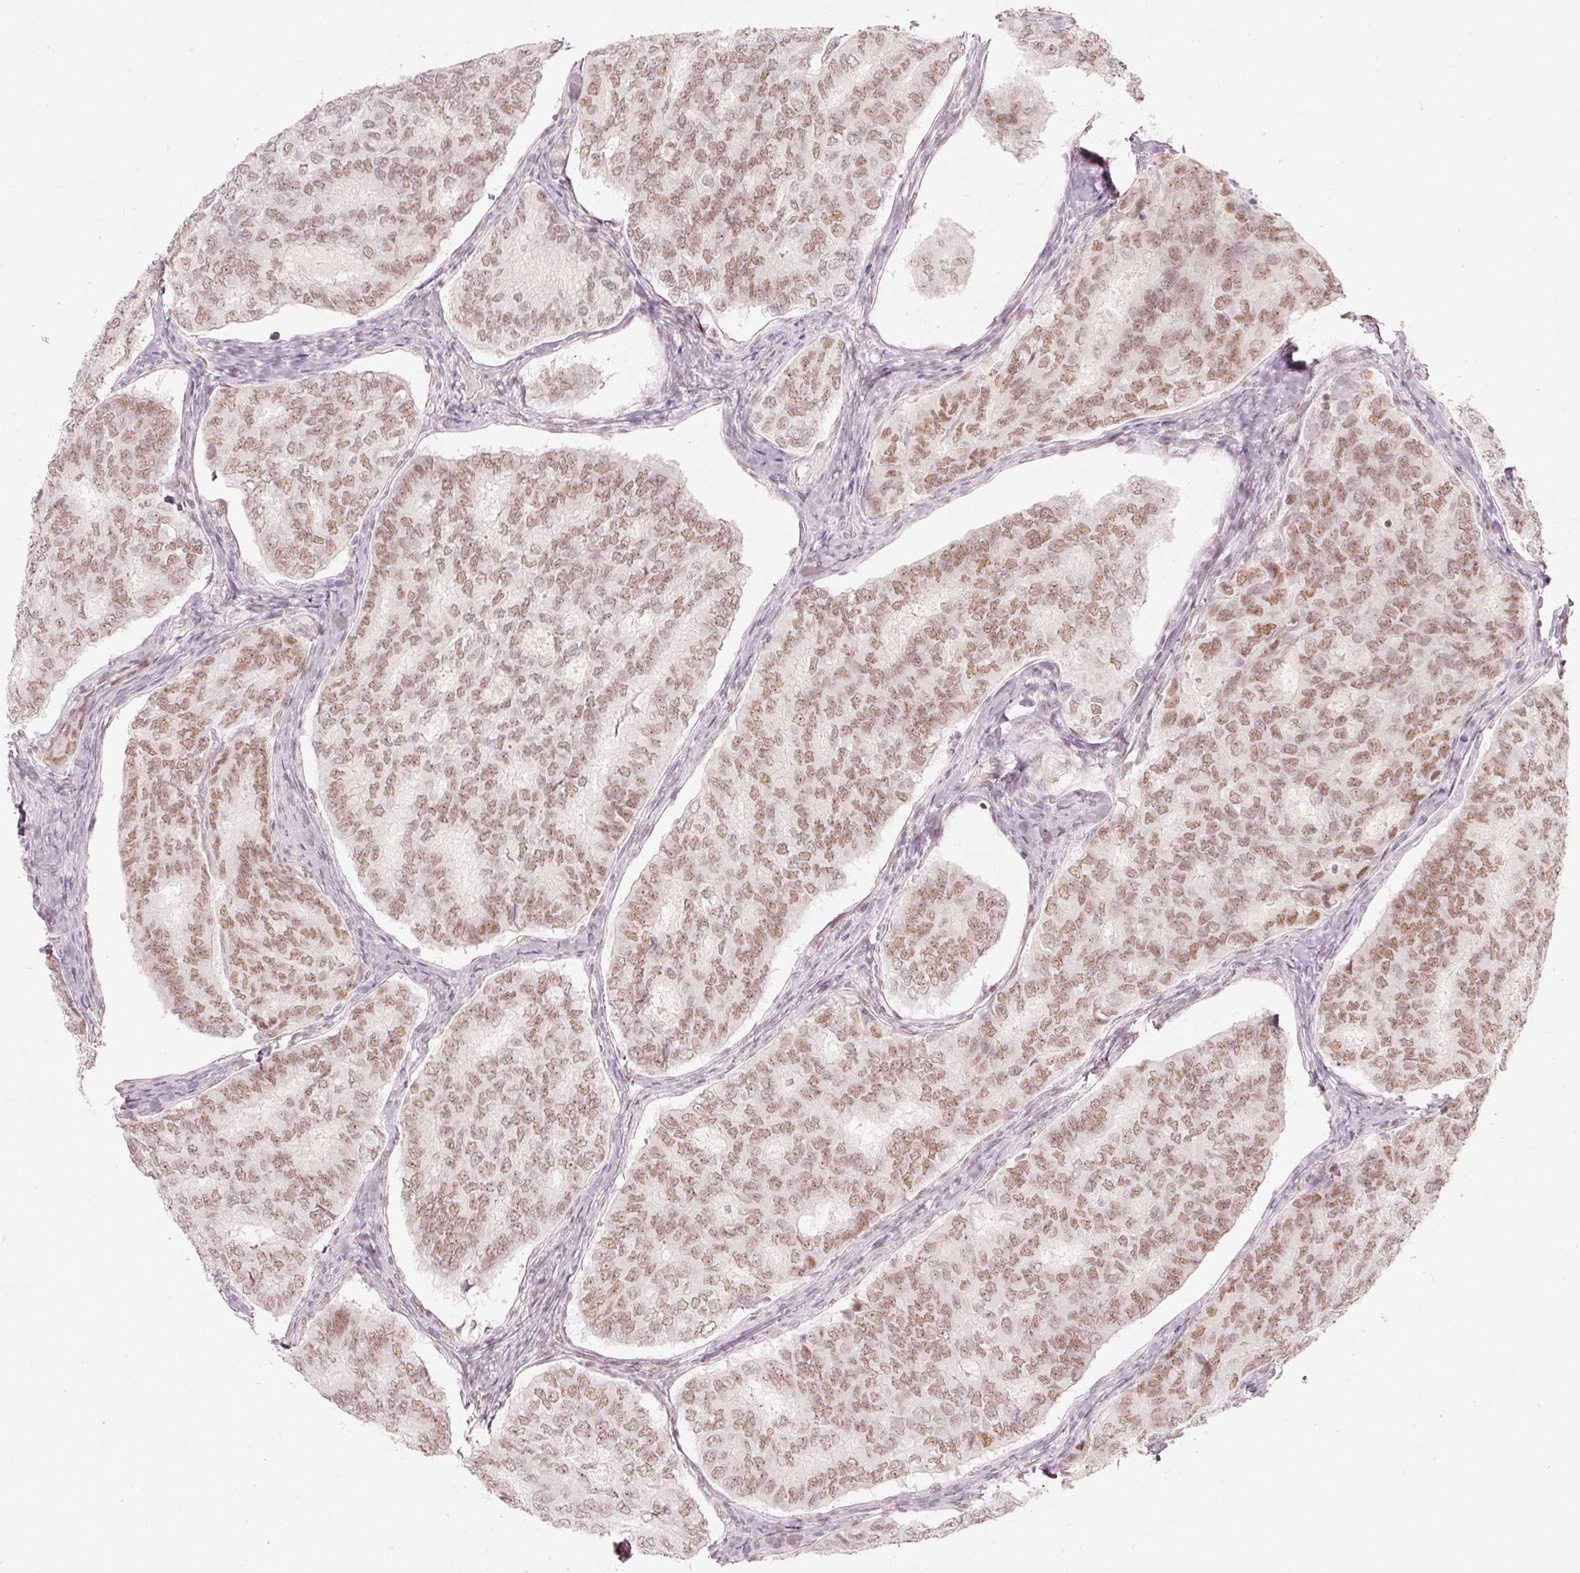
{"staining": {"intensity": "moderate", "quantity": ">75%", "location": "nuclear"}, "tissue": "thyroid cancer", "cell_type": "Tumor cells", "image_type": "cancer", "snomed": [{"axis": "morphology", "description": "Papillary adenocarcinoma, NOS"}, {"axis": "topography", "description": "Thyroid gland"}], "caption": "Protein expression analysis of thyroid papillary adenocarcinoma reveals moderate nuclear staining in about >75% of tumor cells. Immunohistochemistry stains the protein in brown and the nuclei are stained blue.", "gene": "PPP1R10", "patient": {"sex": "female", "age": 35}}